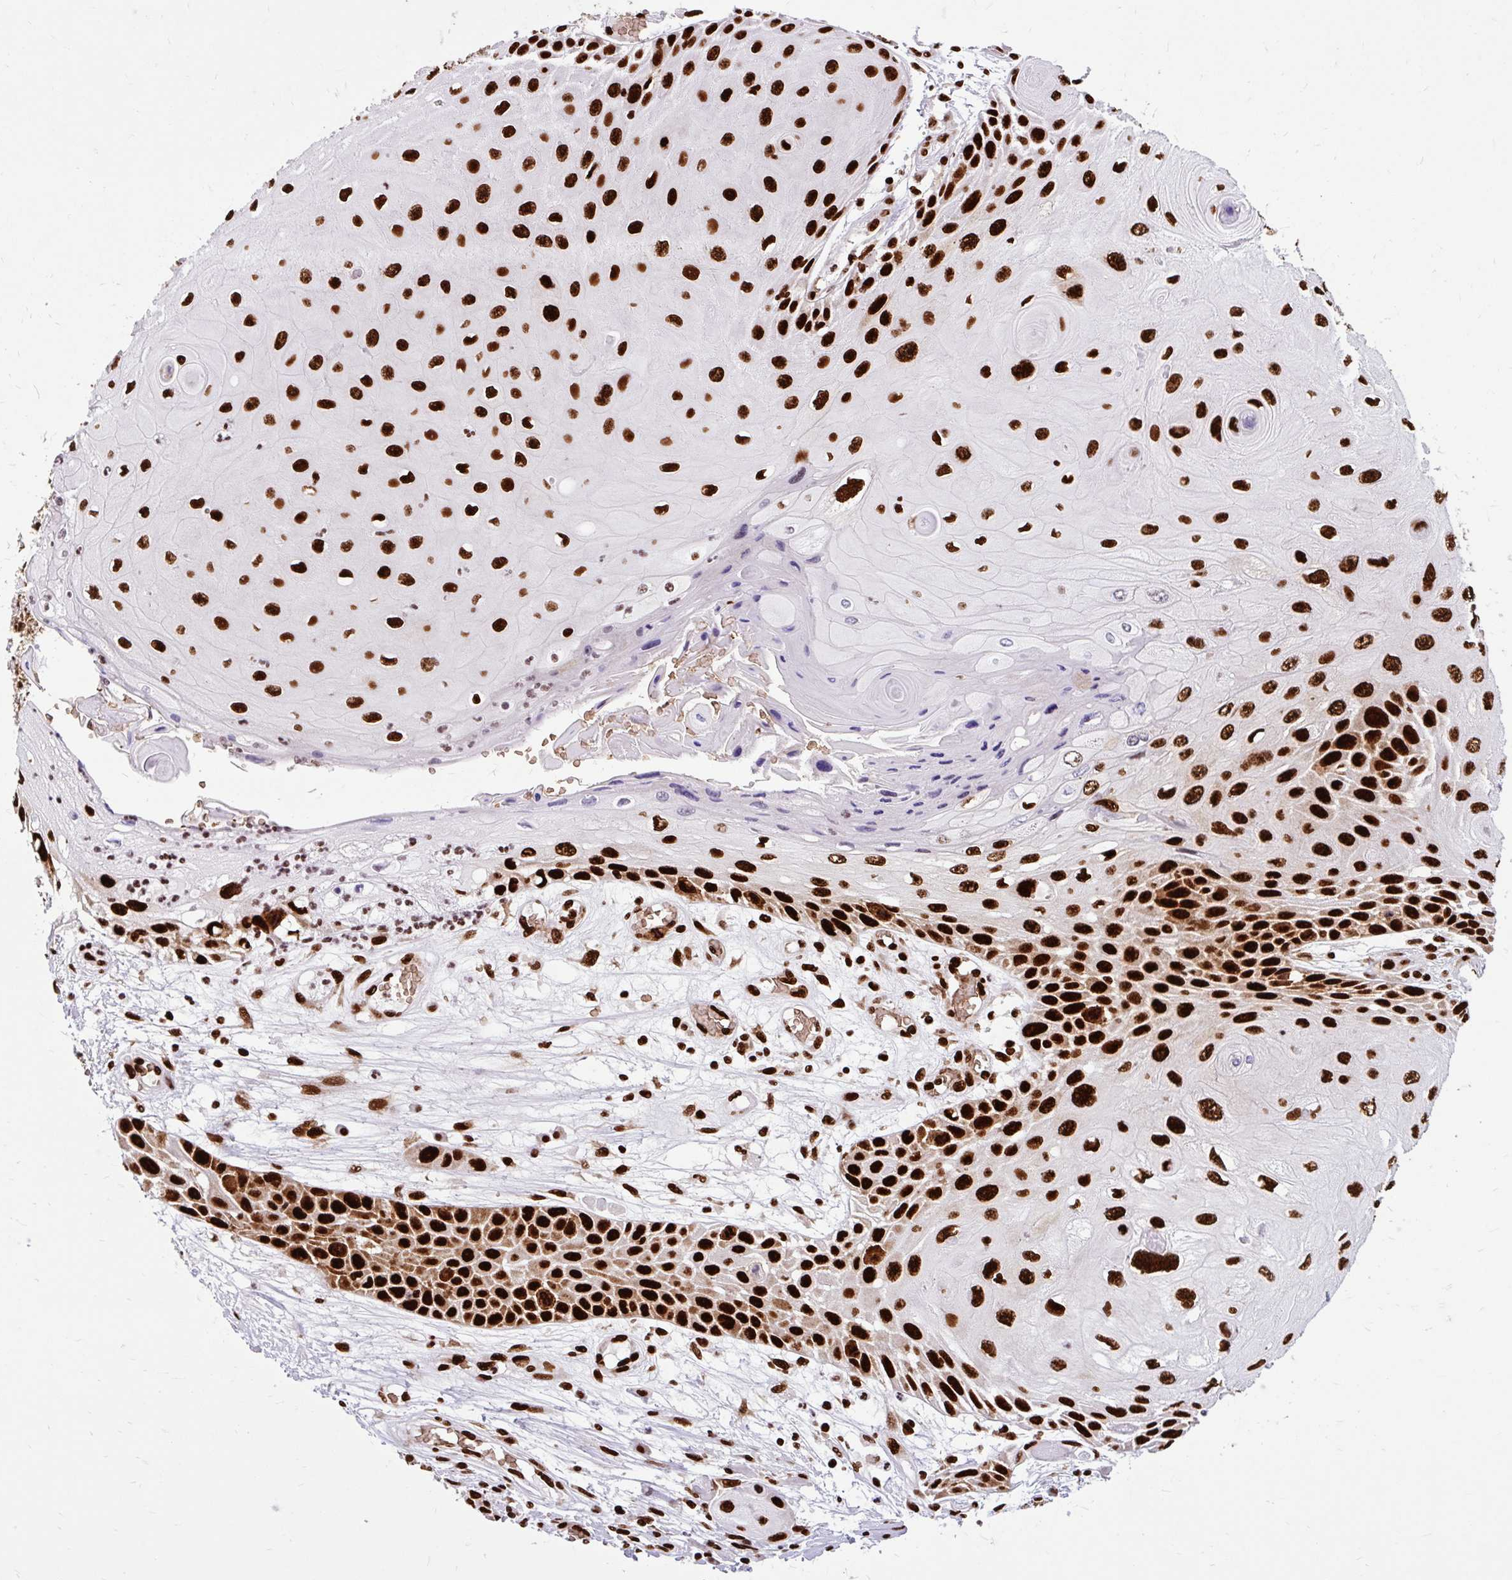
{"staining": {"intensity": "strong", "quantity": ">75%", "location": "nuclear"}, "tissue": "skin cancer", "cell_type": "Tumor cells", "image_type": "cancer", "snomed": [{"axis": "morphology", "description": "Squamous cell carcinoma, NOS"}, {"axis": "topography", "description": "Skin"}, {"axis": "topography", "description": "Vulva"}], "caption": "Immunohistochemistry photomicrograph of skin cancer (squamous cell carcinoma) stained for a protein (brown), which exhibits high levels of strong nuclear staining in about >75% of tumor cells.", "gene": "FUS", "patient": {"sex": "female", "age": 44}}